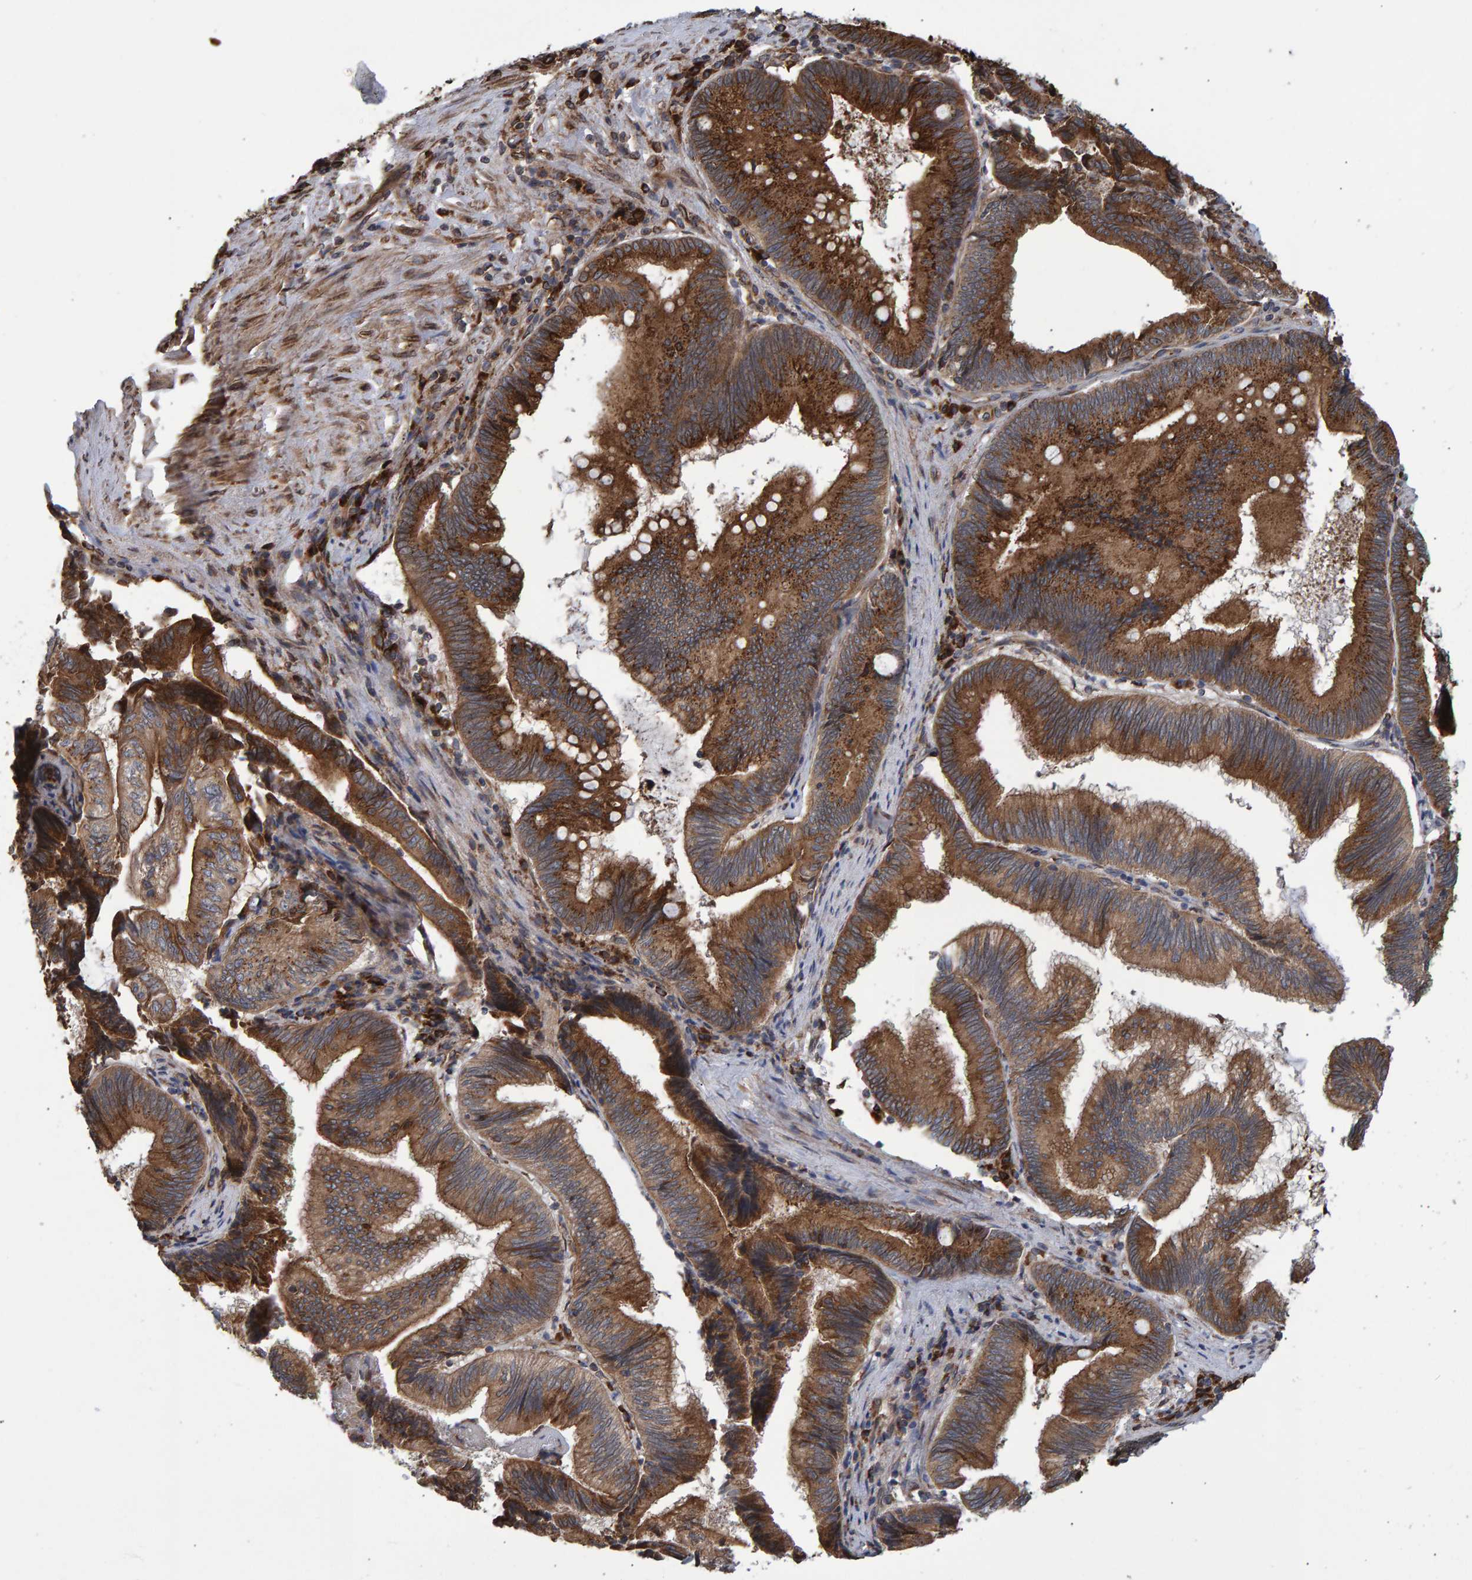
{"staining": {"intensity": "strong", "quantity": ">75%", "location": "cytoplasmic/membranous"}, "tissue": "pancreatic cancer", "cell_type": "Tumor cells", "image_type": "cancer", "snomed": [{"axis": "morphology", "description": "Adenocarcinoma, NOS"}, {"axis": "topography", "description": "Pancreas"}], "caption": "A high-resolution histopathology image shows IHC staining of pancreatic cancer (adenocarcinoma), which shows strong cytoplasmic/membranous staining in about >75% of tumor cells.", "gene": "FAM117A", "patient": {"sex": "male", "age": 82}}